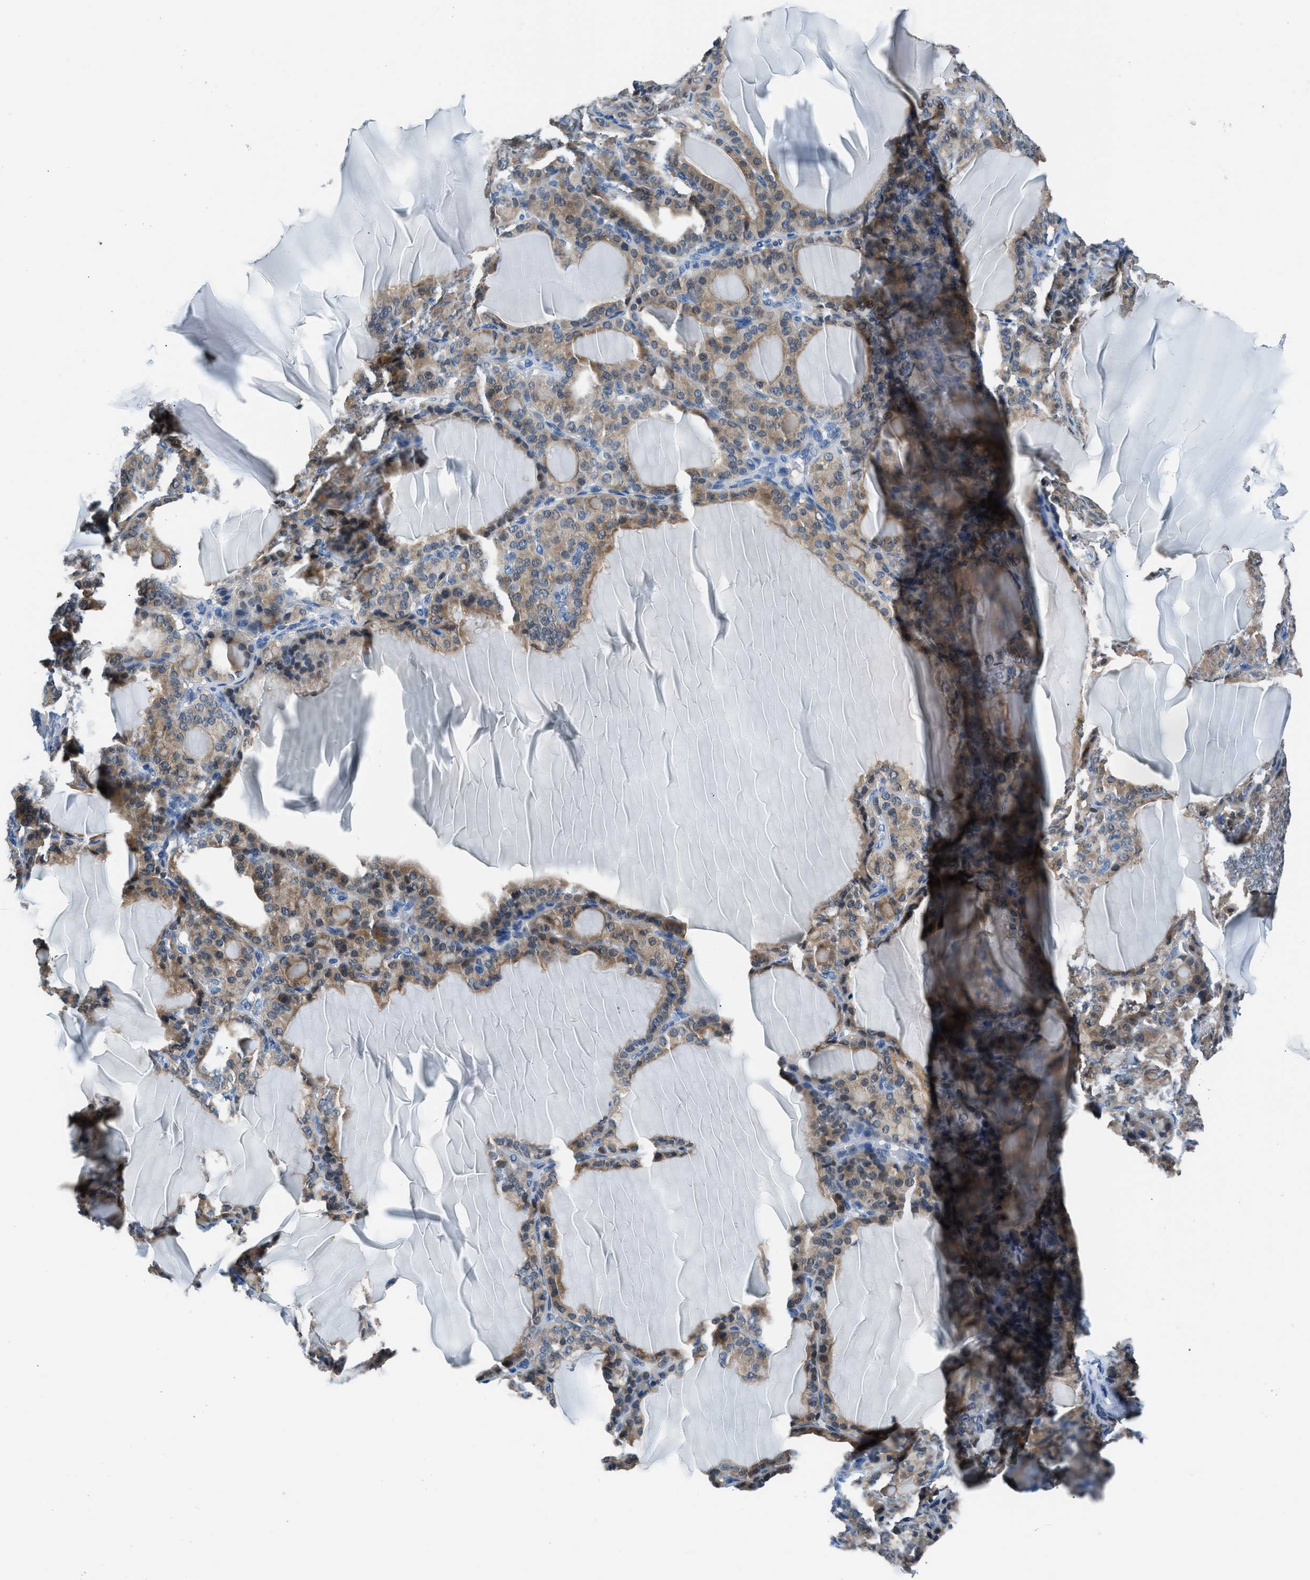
{"staining": {"intensity": "moderate", "quantity": ">75%", "location": "cytoplasmic/membranous"}, "tissue": "thyroid gland", "cell_type": "Glandular cells", "image_type": "normal", "snomed": [{"axis": "morphology", "description": "Normal tissue, NOS"}, {"axis": "topography", "description": "Thyroid gland"}], "caption": "Glandular cells display medium levels of moderate cytoplasmic/membranous expression in approximately >75% of cells in normal thyroid gland.", "gene": "ACP1", "patient": {"sex": "female", "age": 28}}